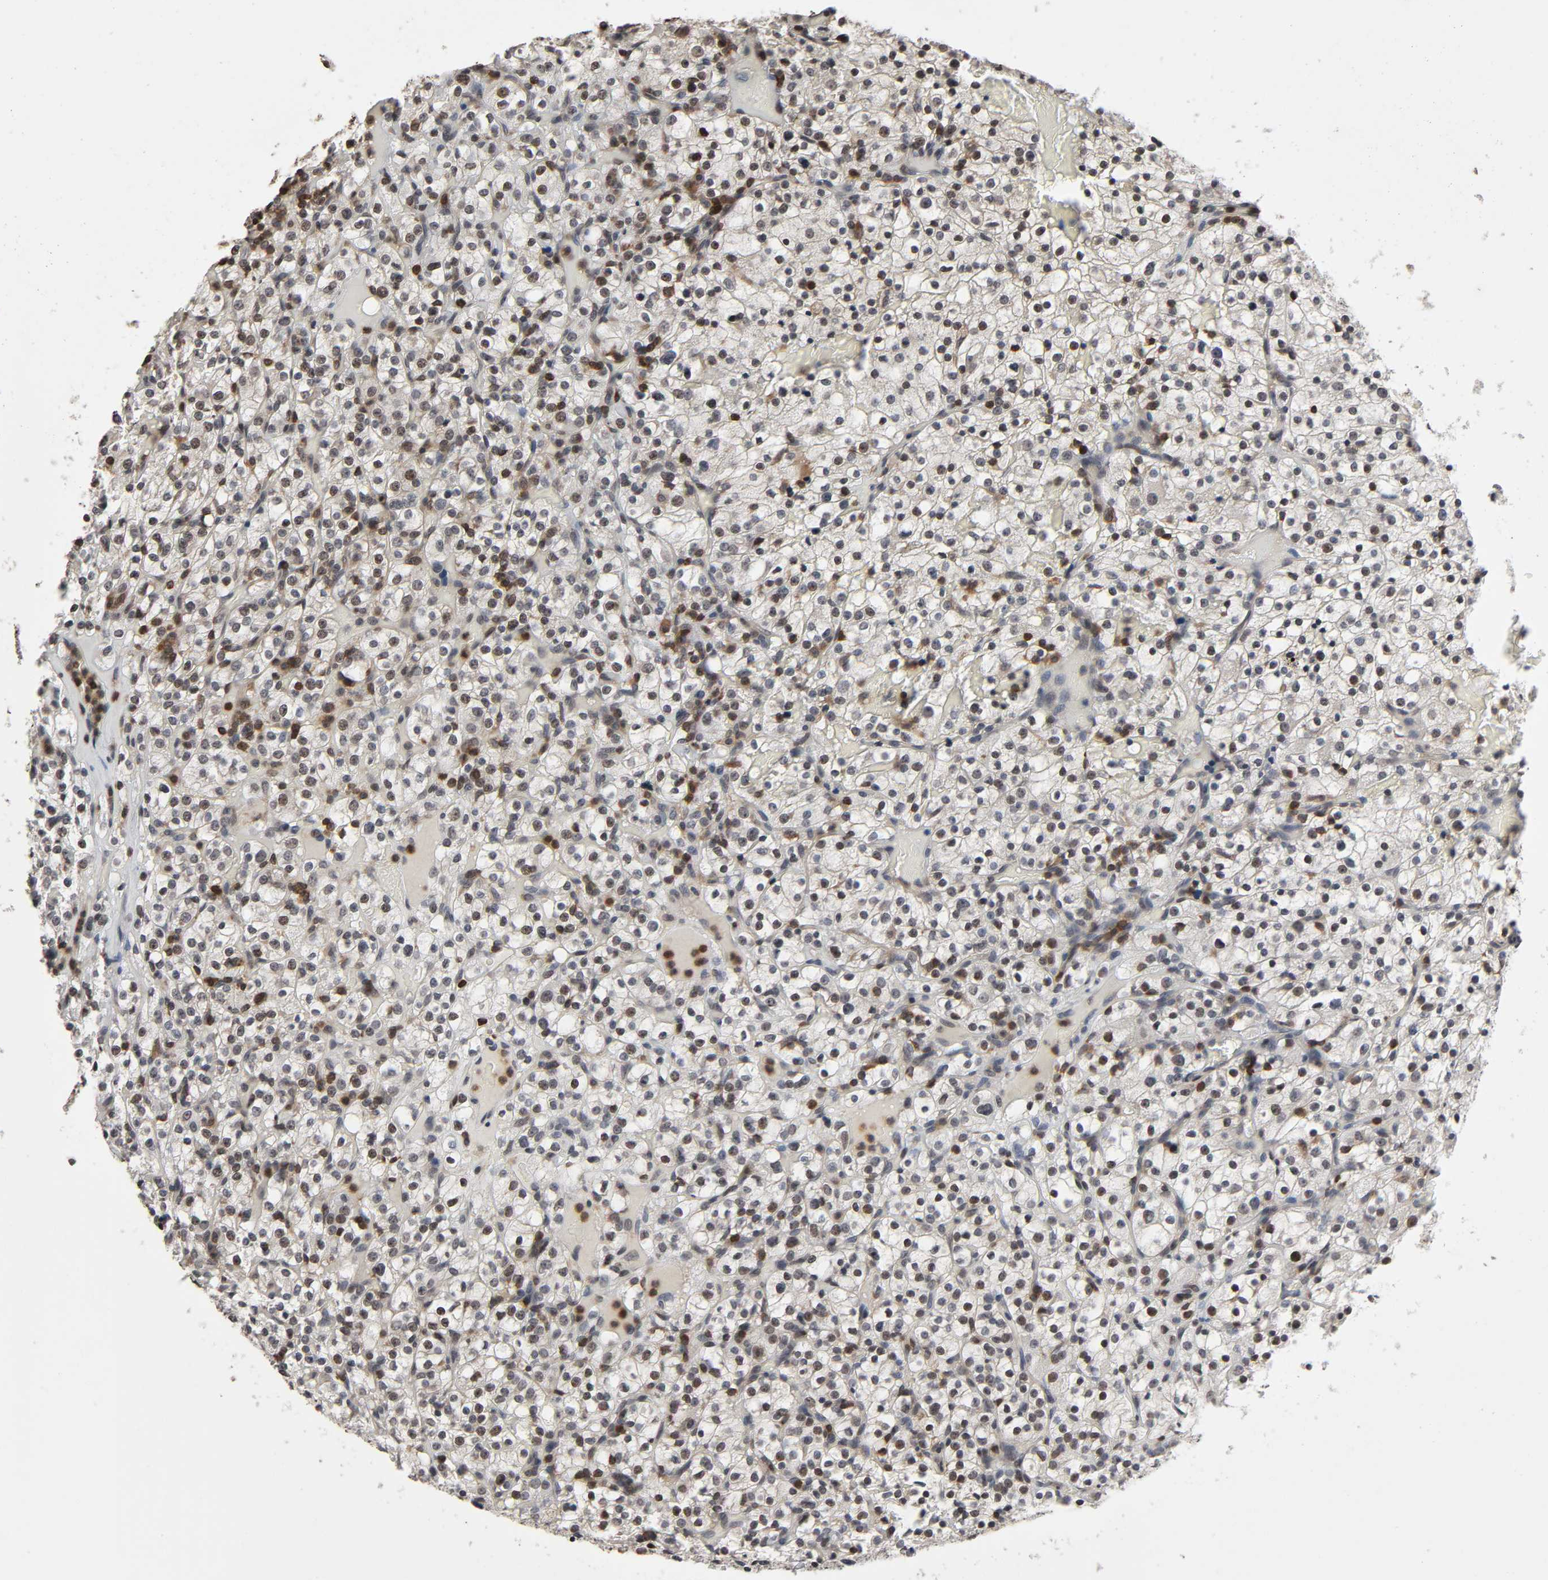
{"staining": {"intensity": "moderate", "quantity": "<25%", "location": "nuclear"}, "tissue": "renal cancer", "cell_type": "Tumor cells", "image_type": "cancer", "snomed": [{"axis": "morphology", "description": "Normal tissue, NOS"}, {"axis": "morphology", "description": "Adenocarcinoma, NOS"}, {"axis": "topography", "description": "Kidney"}], "caption": "This micrograph exhibits renal cancer stained with IHC to label a protein in brown. The nuclear of tumor cells show moderate positivity for the protein. Nuclei are counter-stained blue.", "gene": "STK4", "patient": {"sex": "female", "age": 72}}